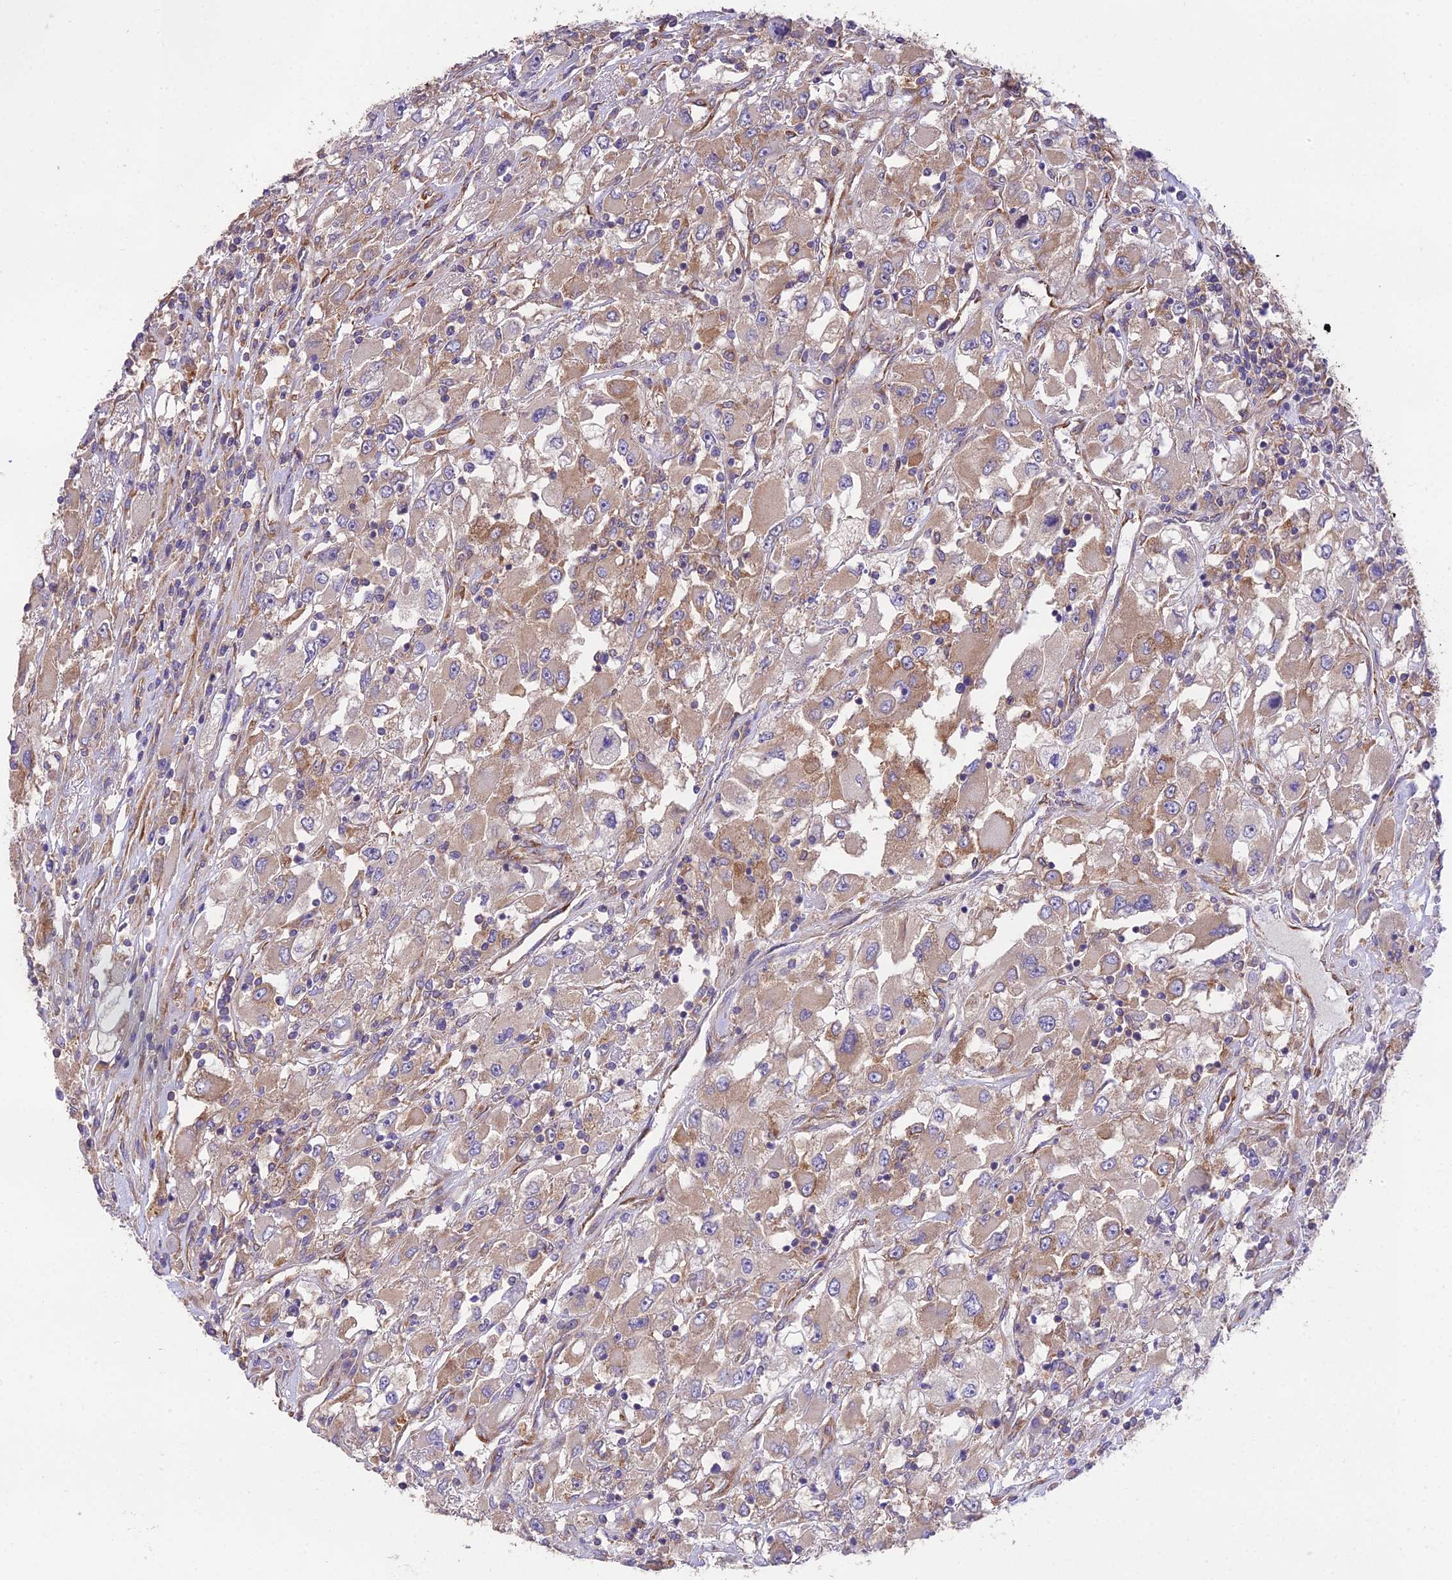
{"staining": {"intensity": "moderate", "quantity": ">75%", "location": "cytoplasmic/membranous"}, "tissue": "renal cancer", "cell_type": "Tumor cells", "image_type": "cancer", "snomed": [{"axis": "morphology", "description": "Adenocarcinoma, NOS"}, {"axis": "topography", "description": "Kidney"}], "caption": "Immunohistochemical staining of renal cancer (adenocarcinoma) exhibits moderate cytoplasmic/membranous protein staining in about >75% of tumor cells.", "gene": "BLOC1S4", "patient": {"sex": "female", "age": 52}}